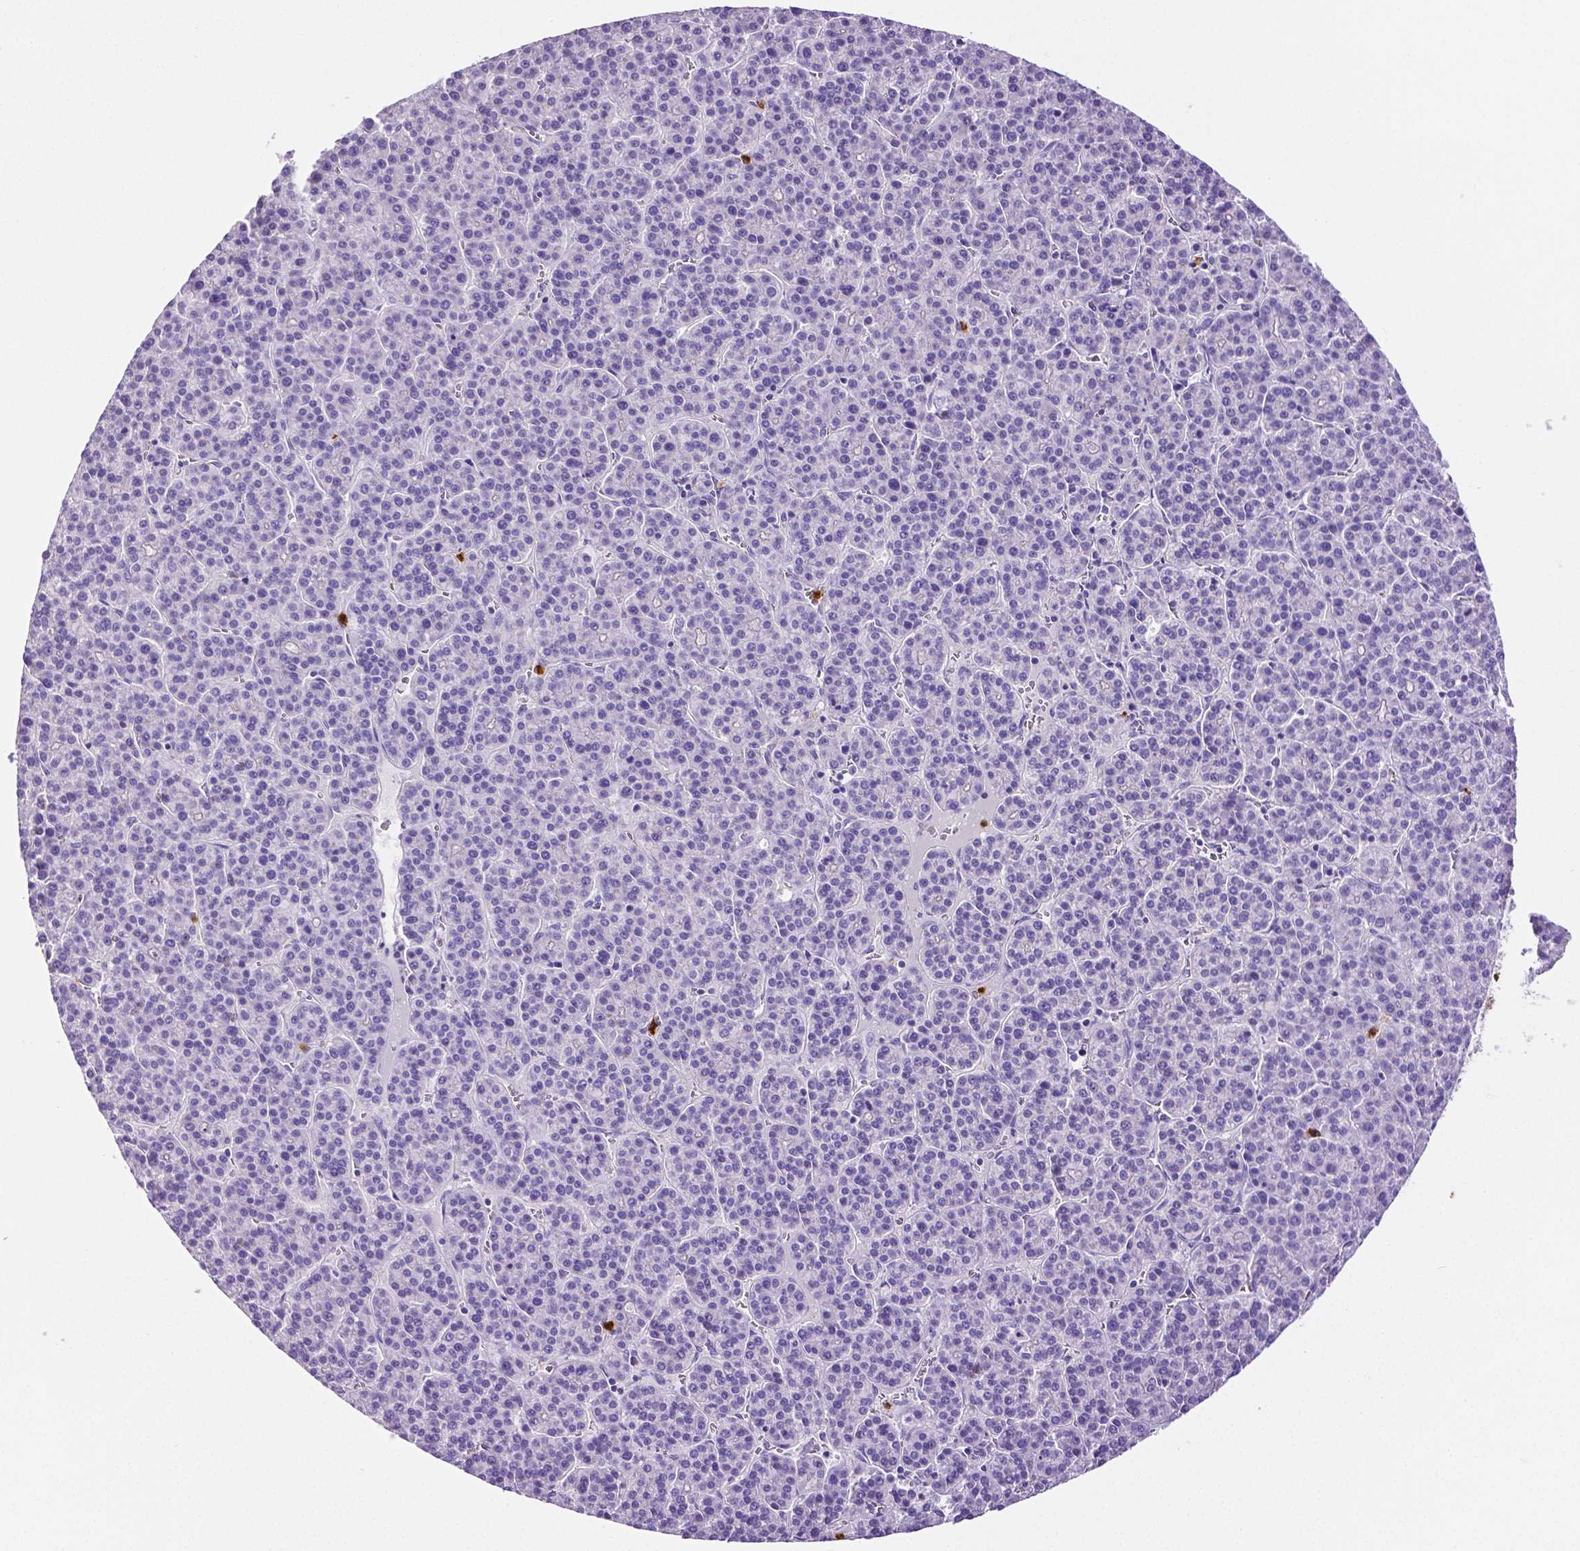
{"staining": {"intensity": "negative", "quantity": "none", "location": "none"}, "tissue": "liver cancer", "cell_type": "Tumor cells", "image_type": "cancer", "snomed": [{"axis": "morphology", "description": "Carcinoma, Hepatocellular, NOS"}, {"axis": "topography", "description": "Liver"}], "caption": "Tumor cells show no significant protein staining in liver hepatocellular carcinoma. (Stains: DAB (3,3'-diaminobenzidine) immunohistochemistry (IHC) with hematoxylin counter stain, Microscopy: brightfield microscopy at high magnification).", "gene": "MMP9", "patient": {"sex": "female", "age": 58}}